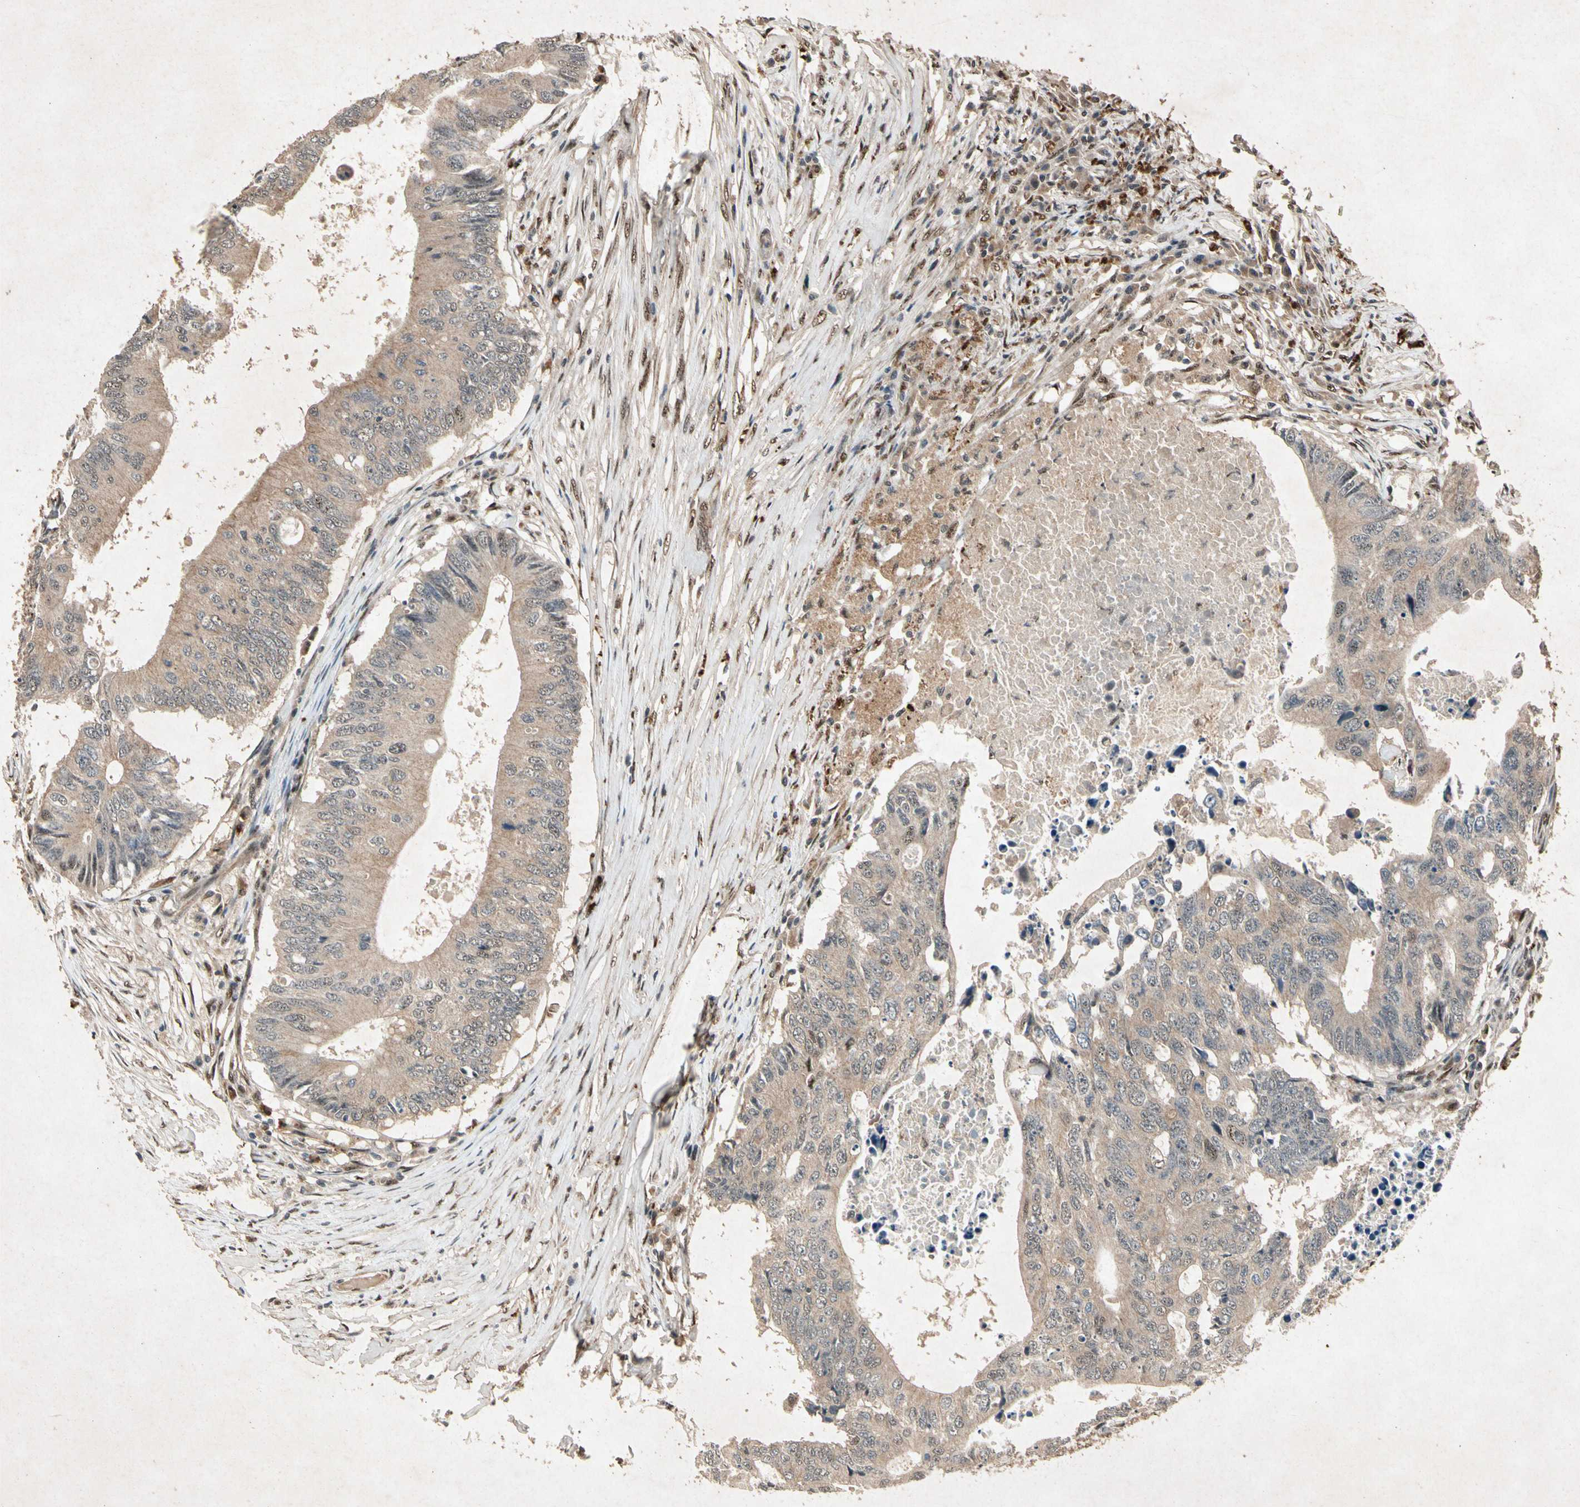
{"staining": {"intensity": "weak", "quantity": ">75%", "location": "cytoplasmic/membranous,nuclear"}, "tissue": "colorectal cancer", "cell_type": "Tumor cells", "image_type": "cancer", "snomed": [{"axis": "morphology", "description": "Adenocarcinoma, NOS"}, {"axis": "topography", "description": "Colon"}], "caption": "Protein expression by immunohistochemistry exhibits weak cytoplasmic/membranous and nuclear positivity in about >75% of tumor cells in colorectal cancer.", "gene": "PML", "patient": {"sex": "male", "age": 71}}